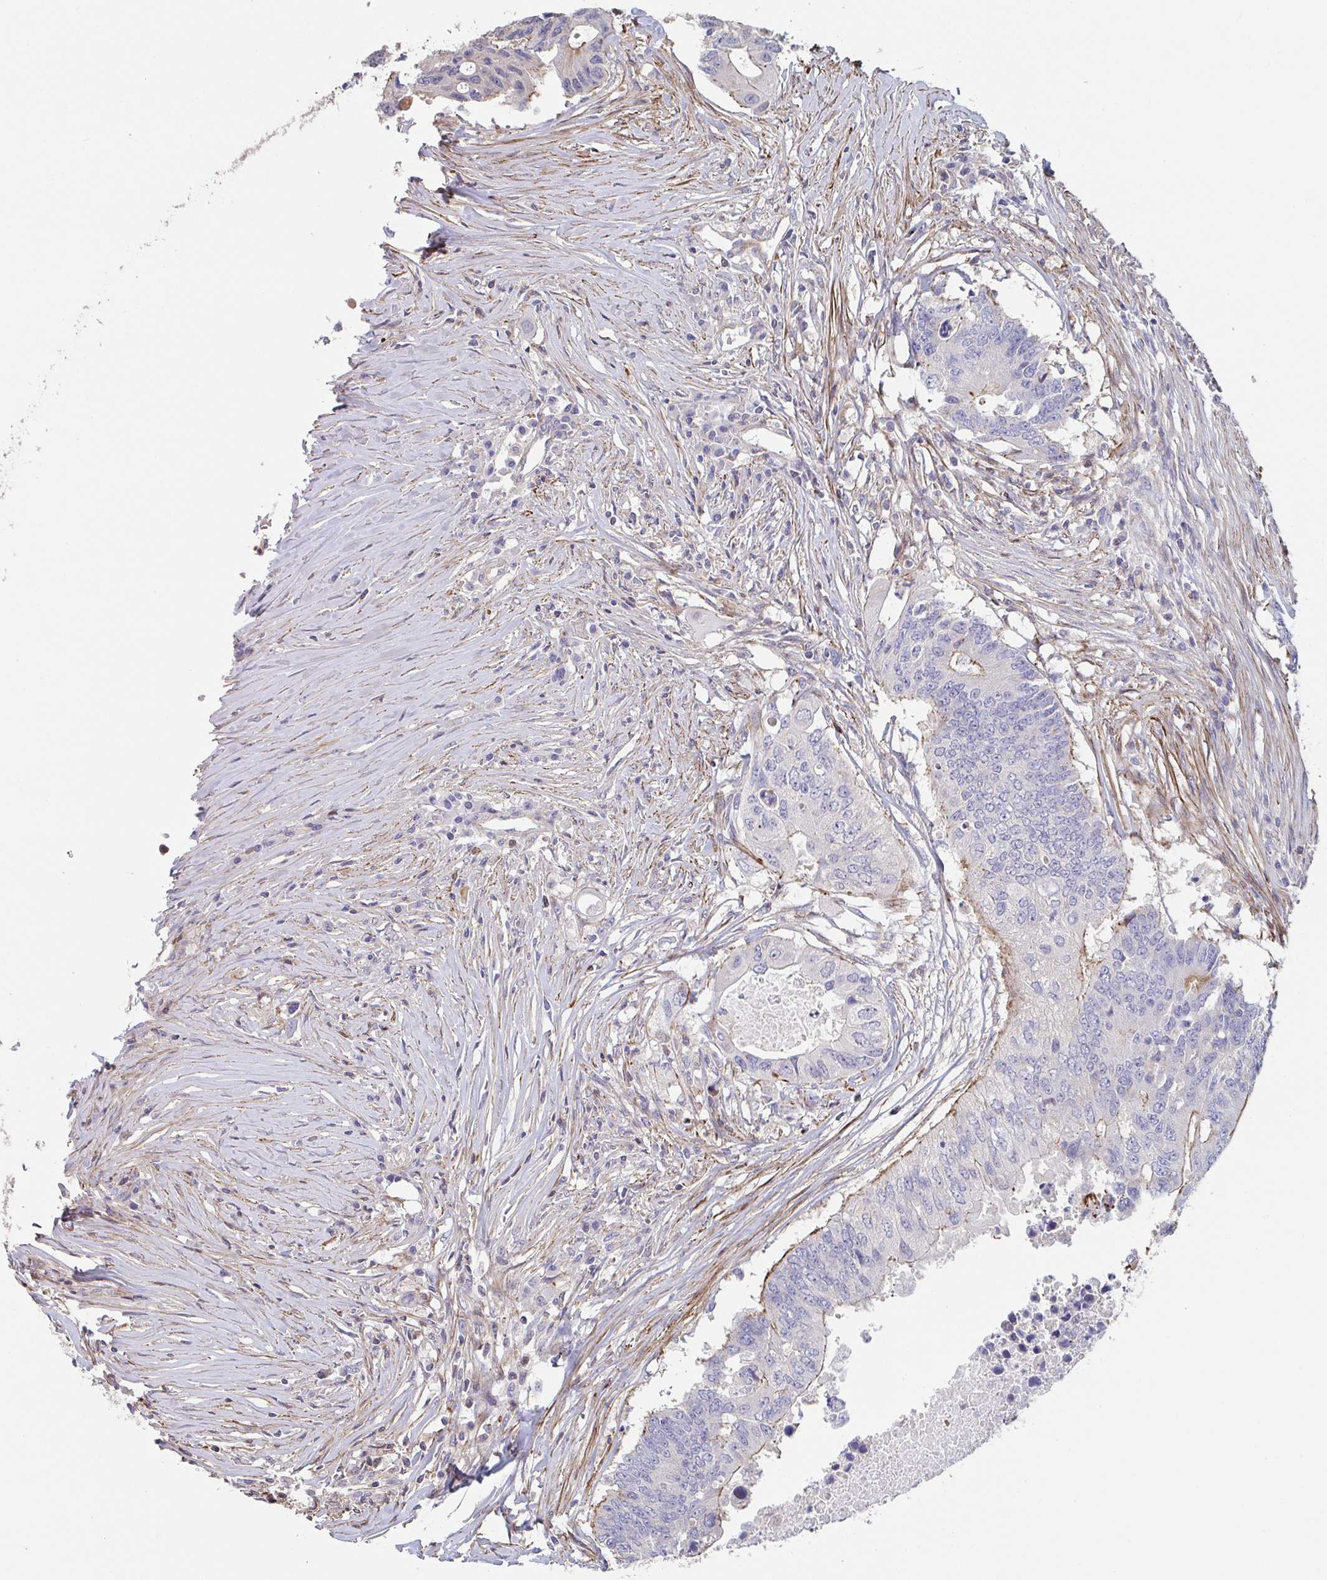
{"staining": {"intensity": "moderate", "quantity": "<25%", "location": "cytoplasmic/membranous"}, "tissue": "colorectal cancer", "cell_type": "Tumor cells", "image_type": "cancer", "snomed": [{"axis": "morphology", "description": "Adenocarcinoma, NOS"}, {"axis": "topography", "description": "Colon"}], "caption": "A high-resolution image shows immunohistochemistry (IHC) staining of colorectal cancer, which displays moderate cytoplasmic/membranous expression in approximately <25% of tumor cells.", "gene": "FZD2", "patient": {"sex": "male", "age": 71}}